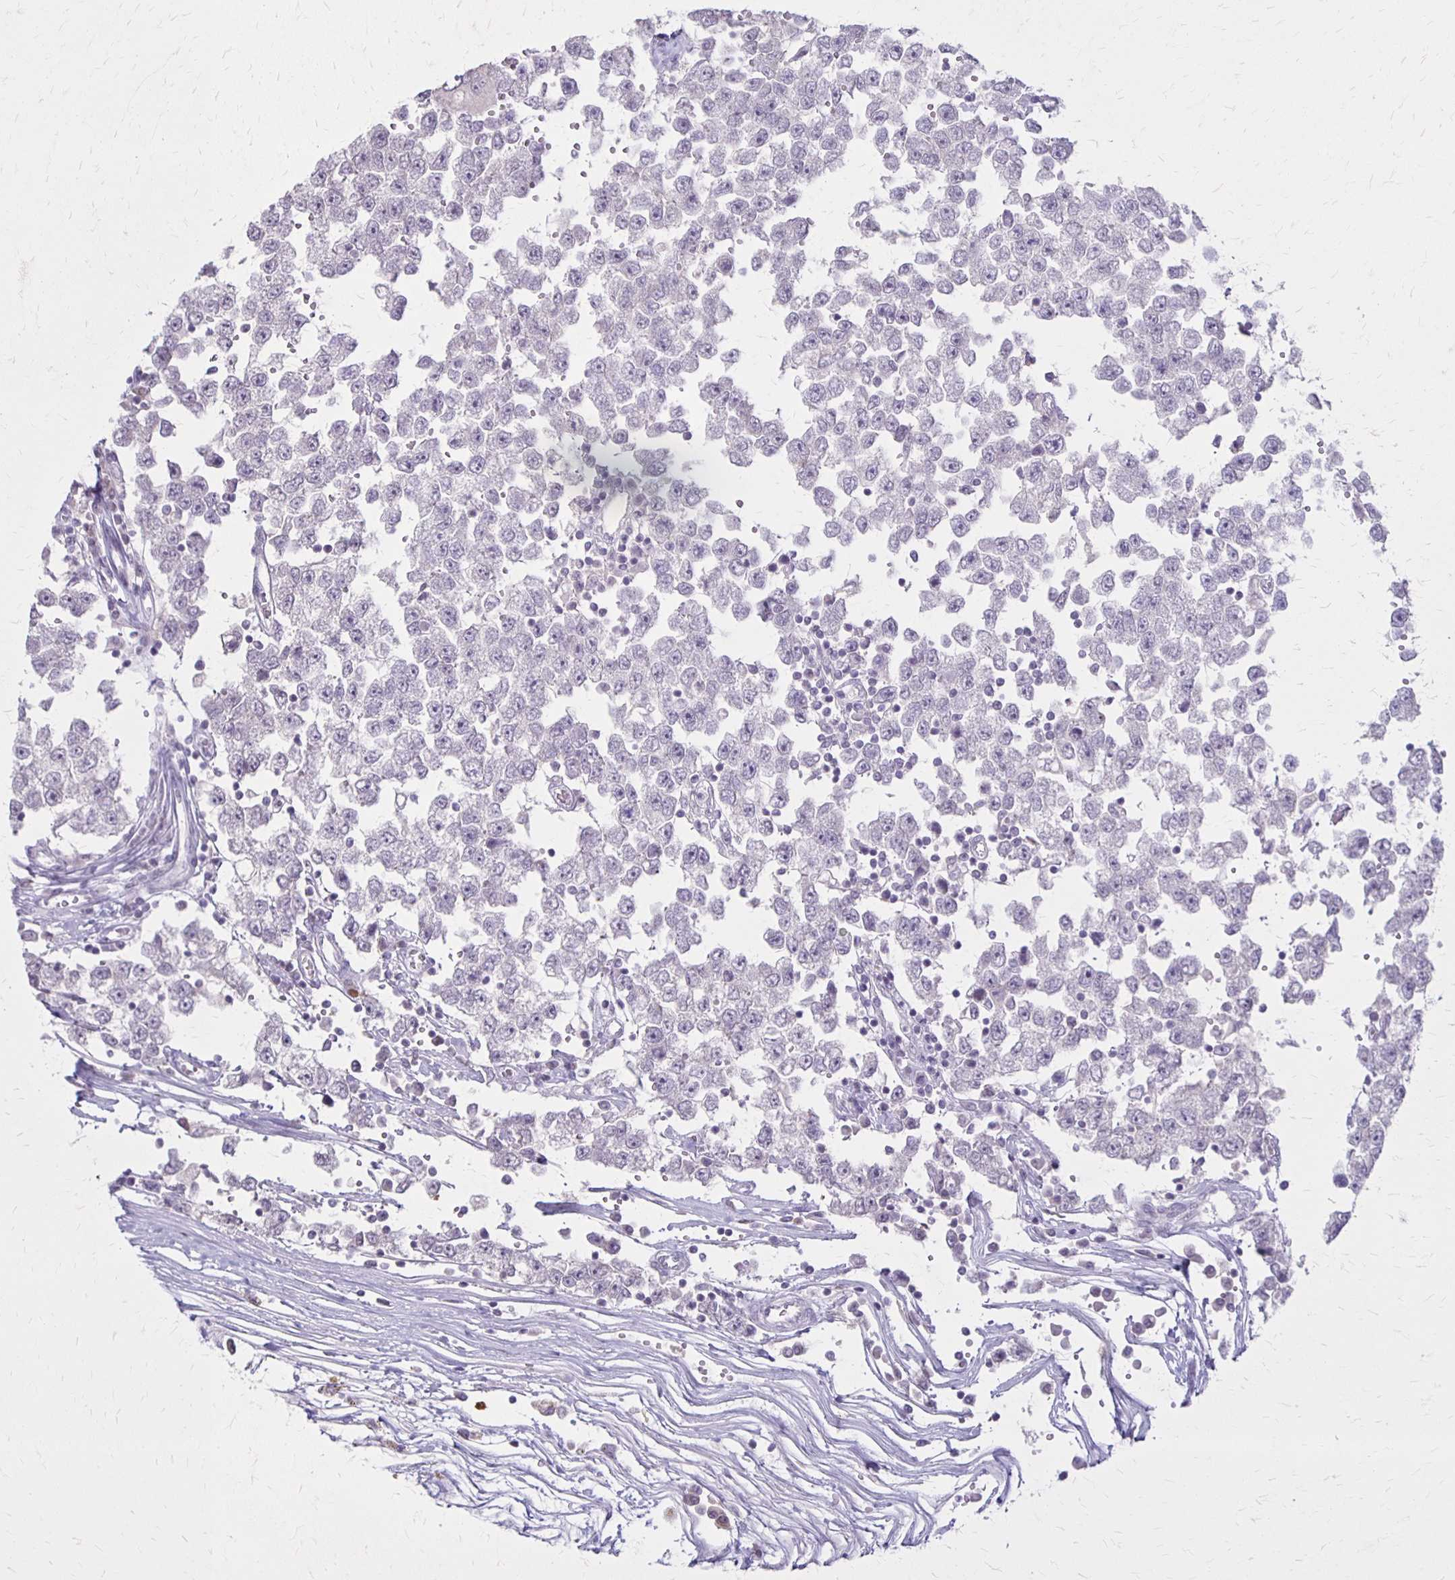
{"staining": {"intensity": "negative", "quantity": "none", "location": "none"}, "tissue": "testis cancer", "cell_type": "Tumor cells", "image_type": "cancer", "snomed": [{"axis": "morphology", "description": "Seminoma, NOS"}, {"axis": "topography", "description": "Testis"}], "caption": "This is an immunohistochemistry (IHC) histopathology image of testis cancer. There is no staining in tumor cells.", "gene": "SLC35E2B", "patient": {"sex": "male", "age": 34}}